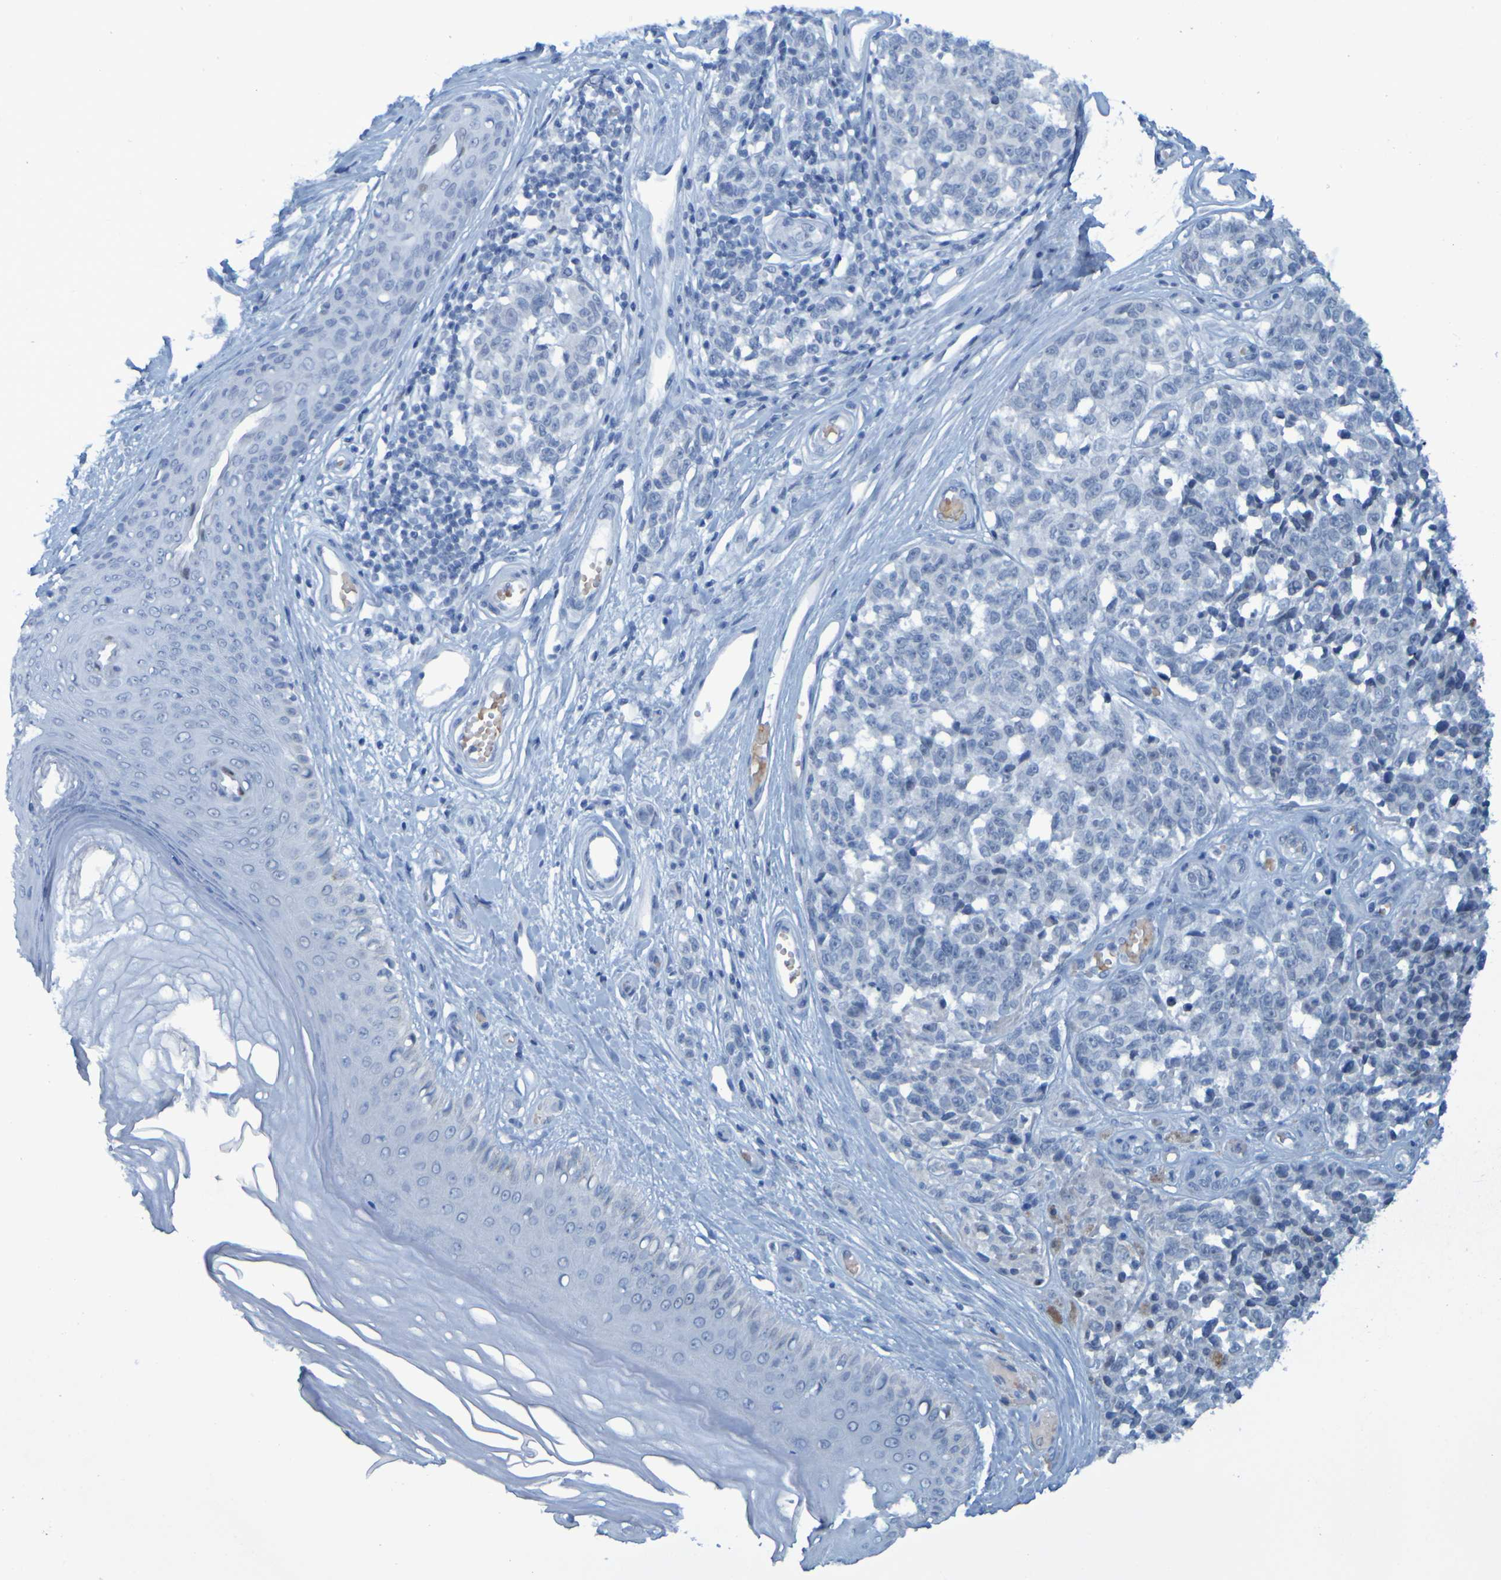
{"staining": {"intensity": "negative", "quantity": "none", "location": "none"}, "tissue": "melanoma", "cell_type": "Tumor cells", "image_type": "cancer", "snomed": [{"axis": "morphology", "description": "Malignant melanoma, NOS"}, {"axis": "topography", "description": "Skin"}], "caption": "Tumor cells show no significant protein expression in malignant melanoma.", "gene": "USP36", "patient": {"sex": "female", "age": 64}}